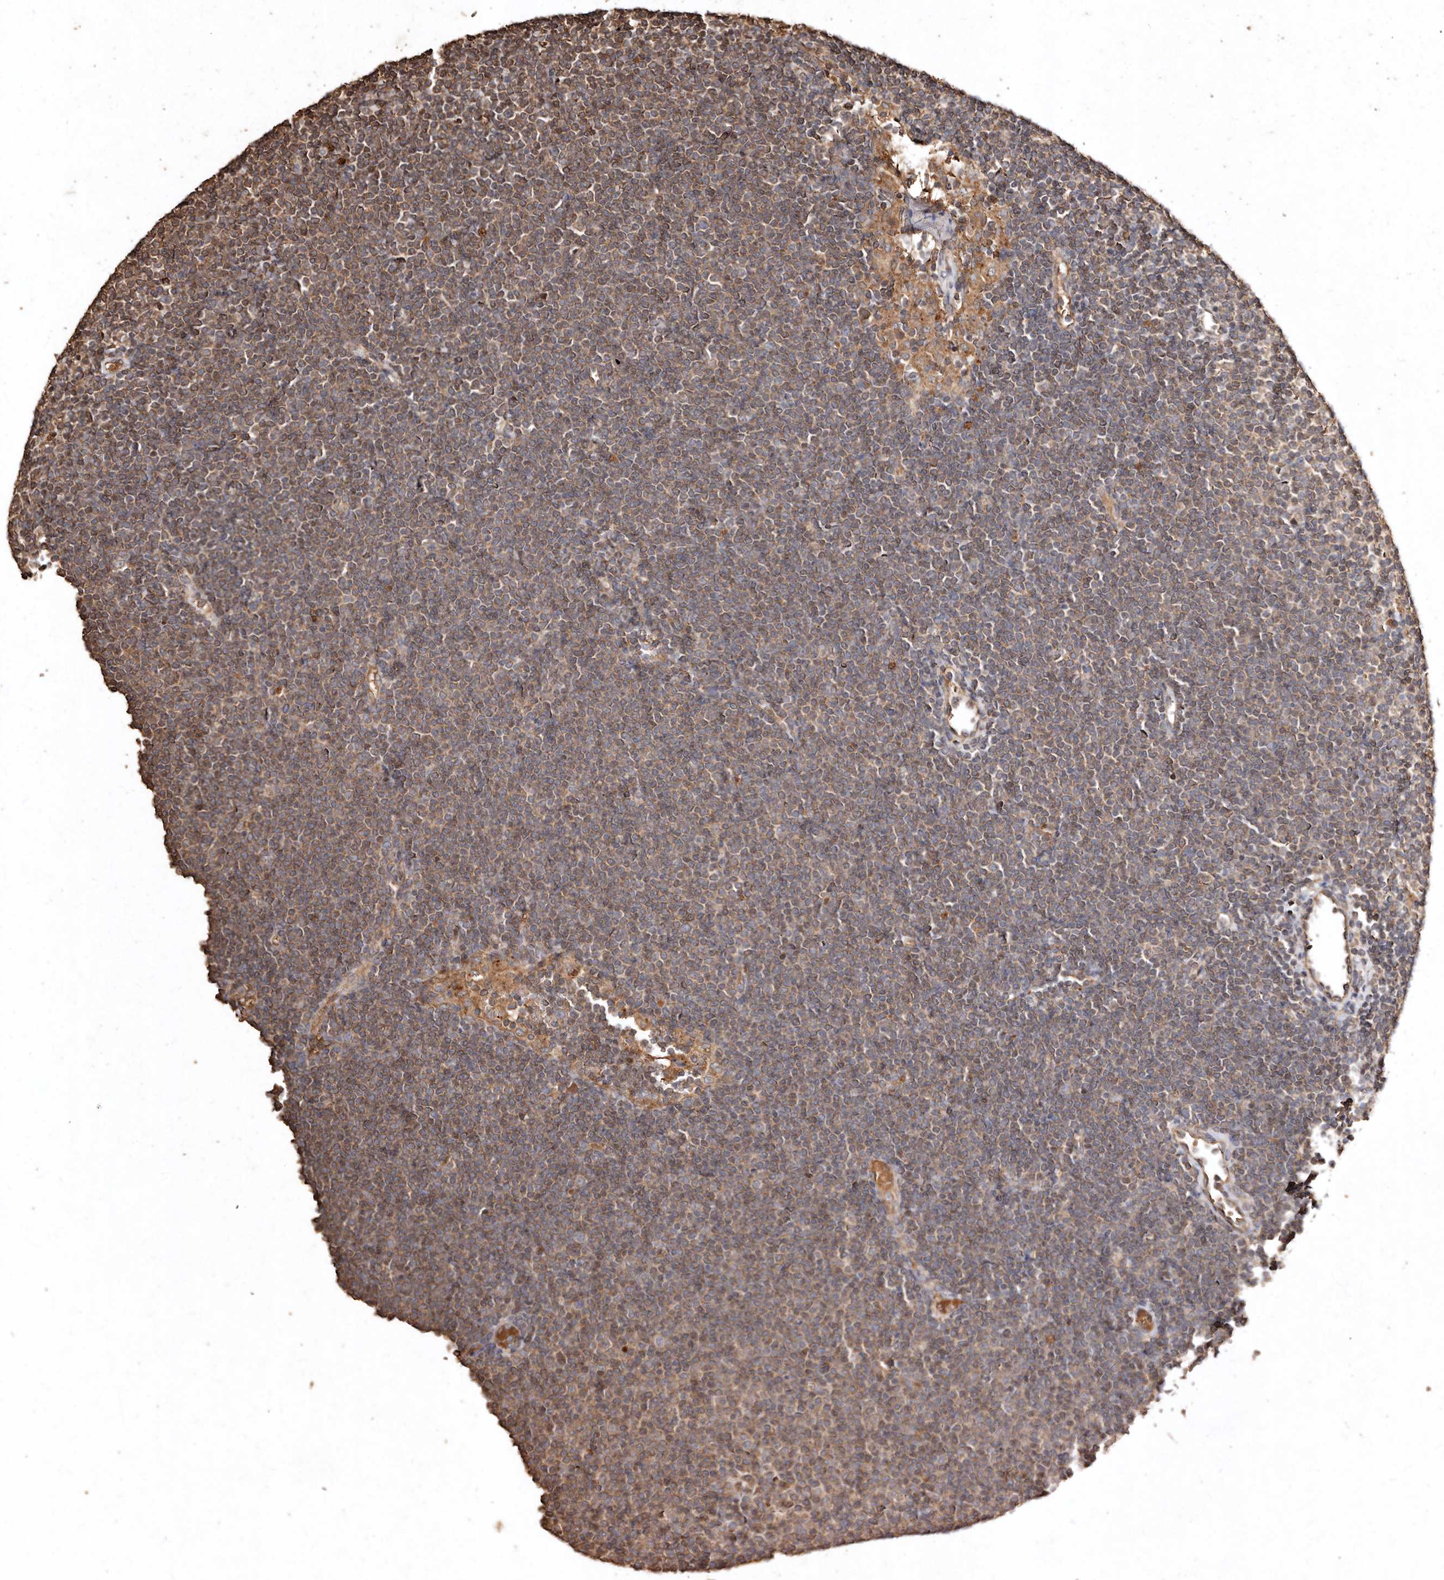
{"staining": {"intensity": "weak", "quantity": "25%-75%", "location": "cytoplasmic/membranous"}, "tissue": "lymphoma", "cell_type": "Tumor cells", "image_type": "cancer", "snomed": [{"axis": "morphology", "description": "Malignant lymphoma, non-Hodgkin's type, Low grade"}, {"axis": "topography", "description": "Lymph node"}], "caption": "Tumor cells demonstrate low levels of weak cytoplasmic/membranous expression in about 25%-75% of cells in lymphoma.", "gene": "FARS2", "patient": {"sex": "female", "age": 53}}